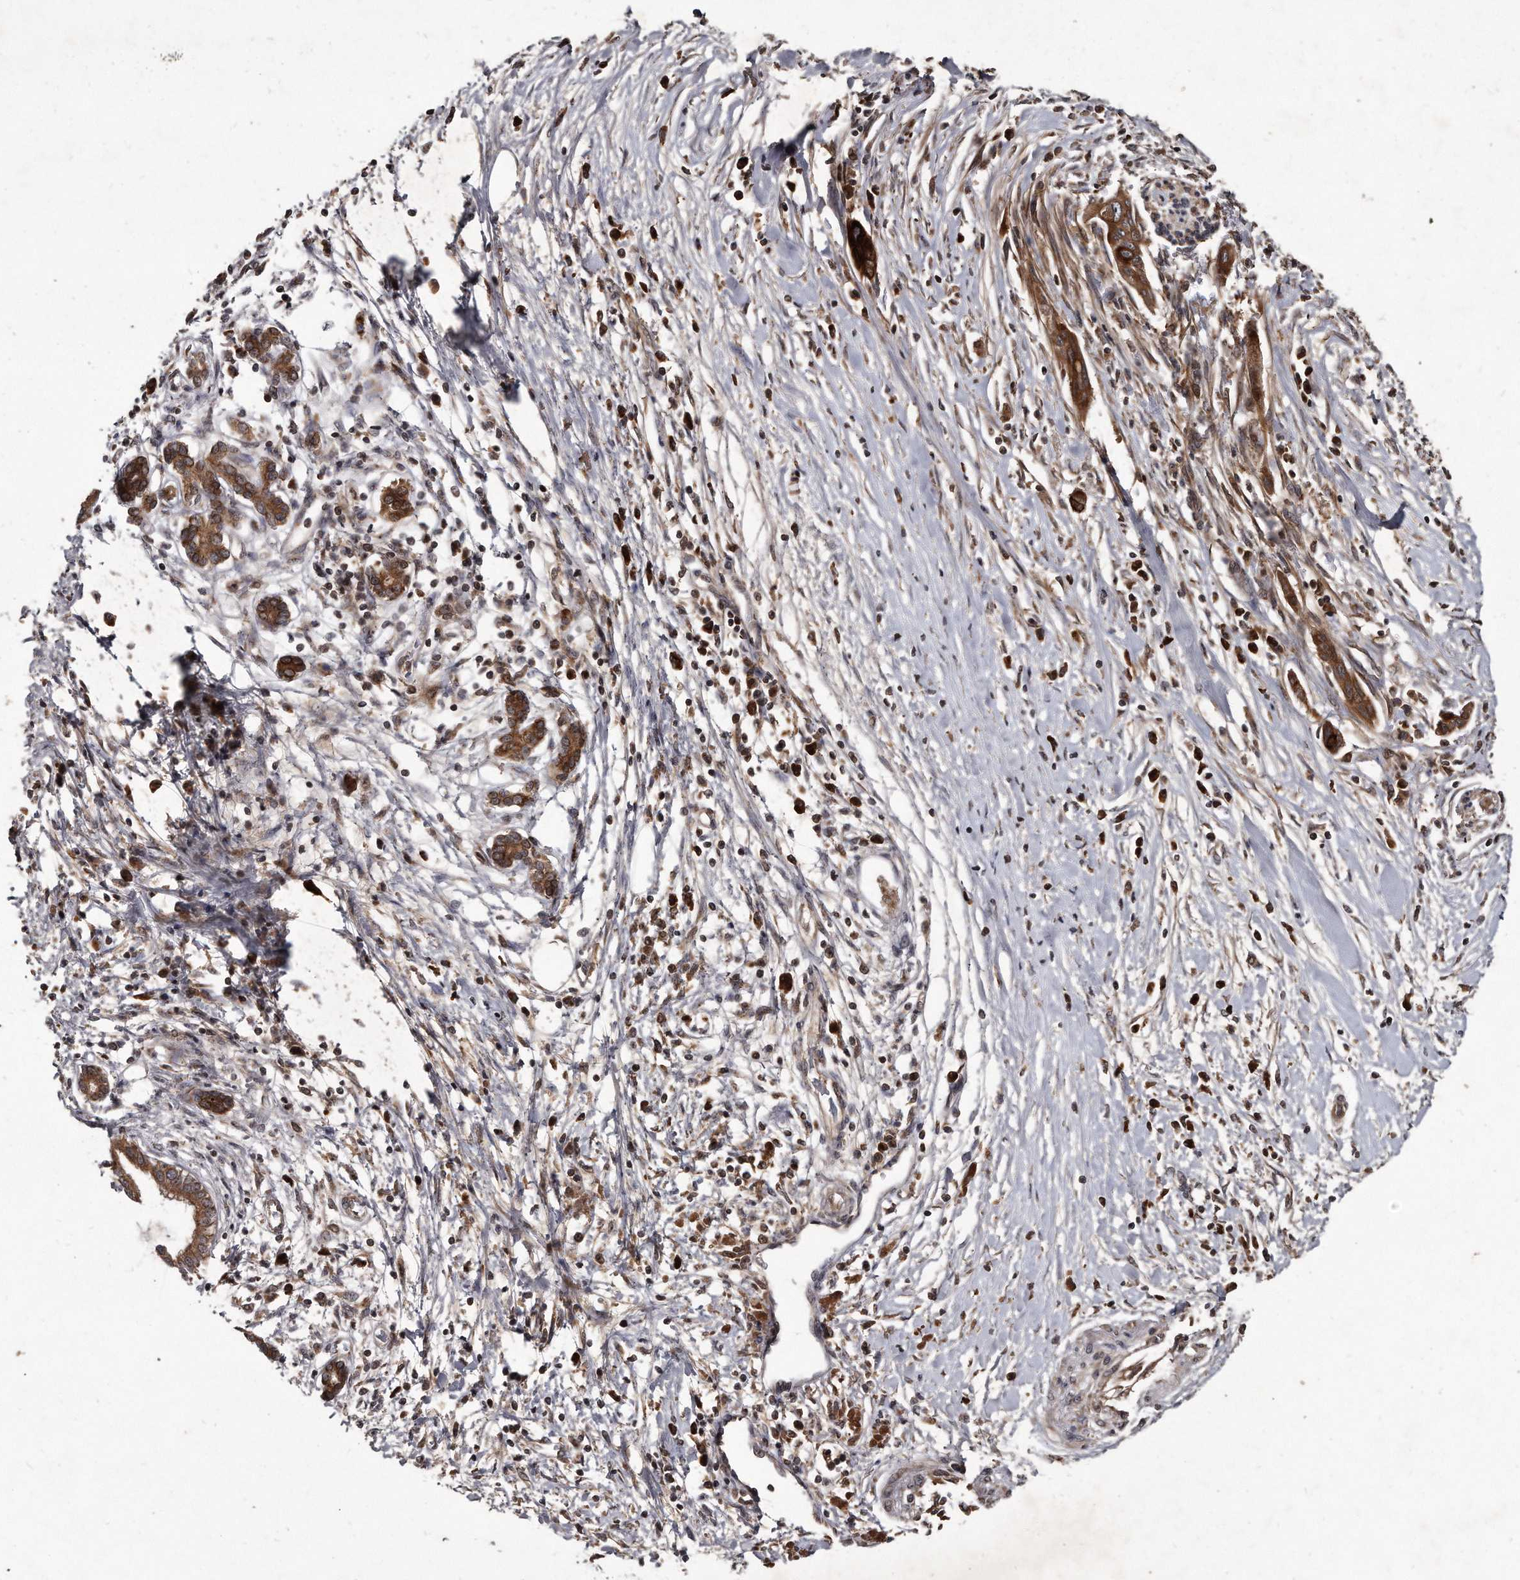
{"staining": {"intensity": "strong", "quantity": ">75%", "location": "cytoplasmic/membranous"}, "tissue": "pancreatic cancer", "cell_type": "Tumor cells", "image_type": "cancer", "snomed": [{"axis": "morphology", "description": "Adenocarcinoma, NOS"}, {"axis": "topography", "description": "Pancreas"}], "caption": "Immunohistochemical staining of adenocarcinoma (pancreatic) demonstrates strong cytoplasmic/membranous protein expression in approximately >75% of tumor cells.", "gene": "FAM136A", "patient": {"sex": "male", "age": 58}}